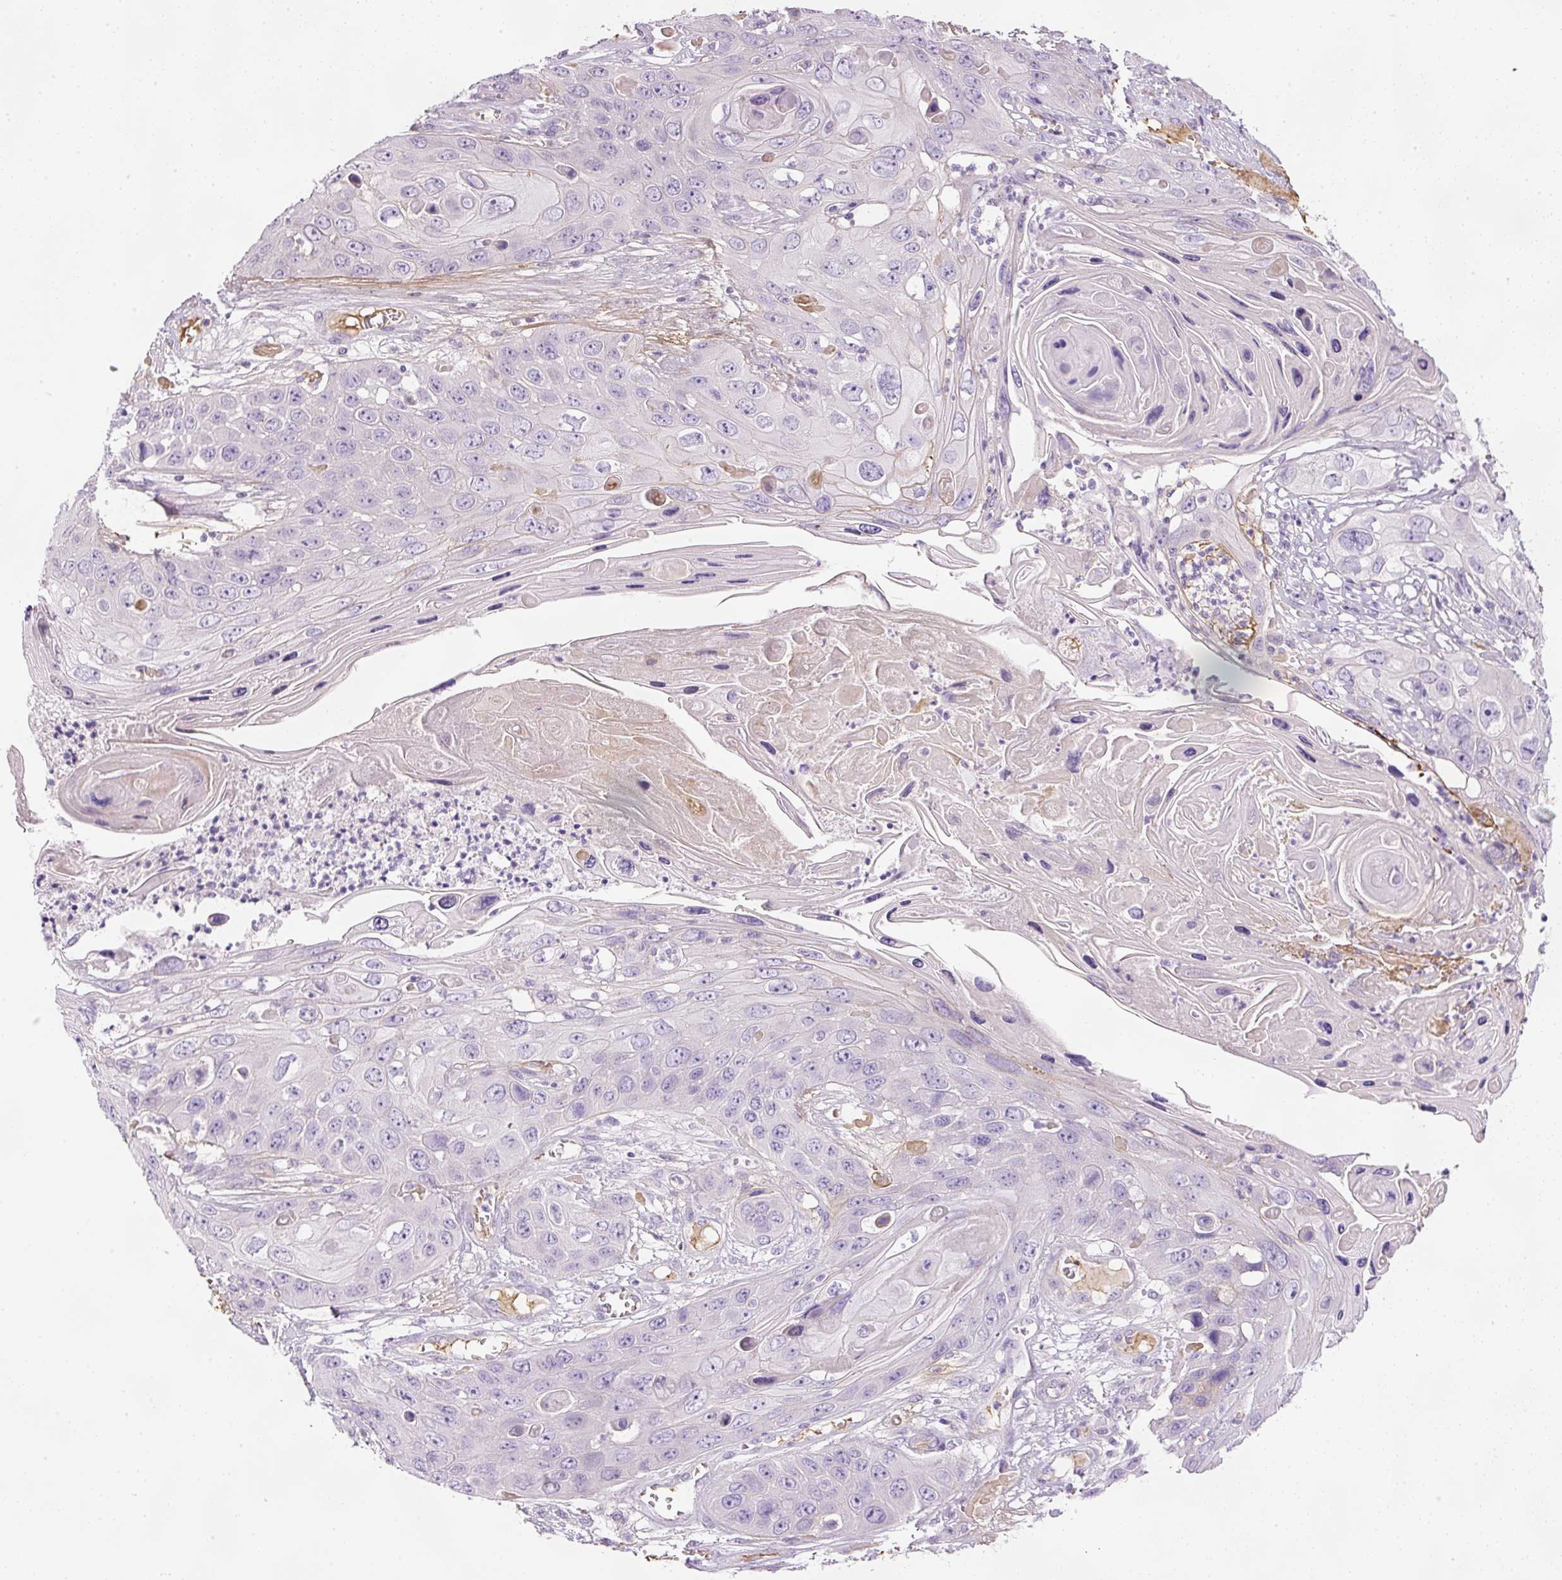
{"staining": {"intensity": "negative", "quantity": "none", "location": "none"}, "tissue": "skin cancer", "cell_type": "Tumor cells", "image_type": "cancer", "snomed": [{"axis": "morphology", "description": "Squamous cell carcinoma, NOS"}, {"axis": "topography", "description": "Skin"}], "caption": "The photomicrograph shows no staining of tumor cells in squamous cell carcinoma (skin). (DAB IHC with hematoxylin counter stain).", "gene": "KPNA5", "patient": {"sex": "male", "age": 55}}